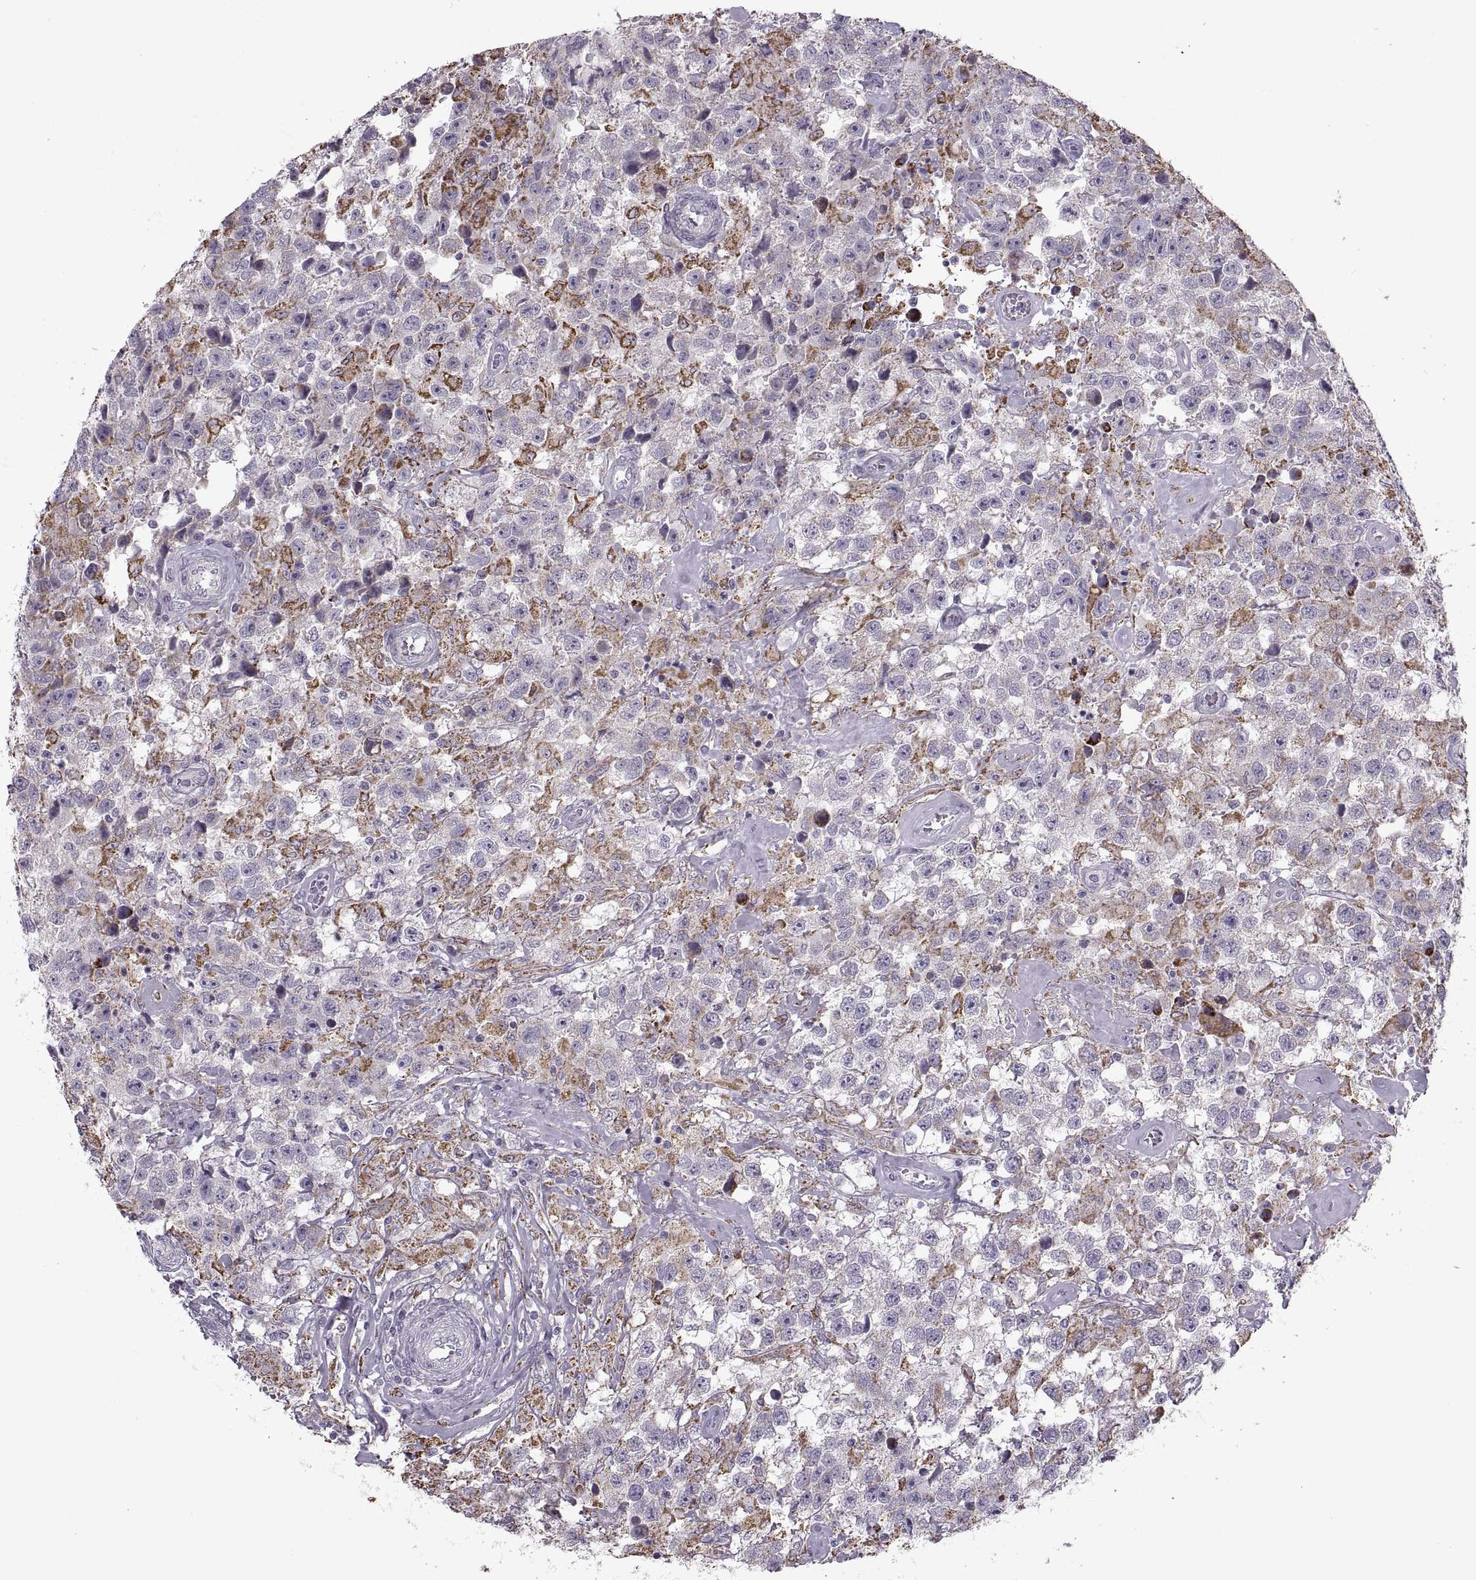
{"staining": {"intensity": "strong", "quantity": "<25%", "location": "cytoplasmic/membranous"}, "tissue": "testis cancer", "cell_type": "Tumor cells", "image_type": "cancer", "snomed": [{"axis": "morphology", "description": "Seminoma, NOS"}, {"axis": "topography", "description": "Testis"}], "caption": "This is a photomicrograph of immunohistochemistry (IHC) staining of seminoma (testis), which shows strong positivity in the cytoplasmic/membranous of tumor cells.", "gene": "PIERCE1", "patient": {"sex": "male", "age": 43}}